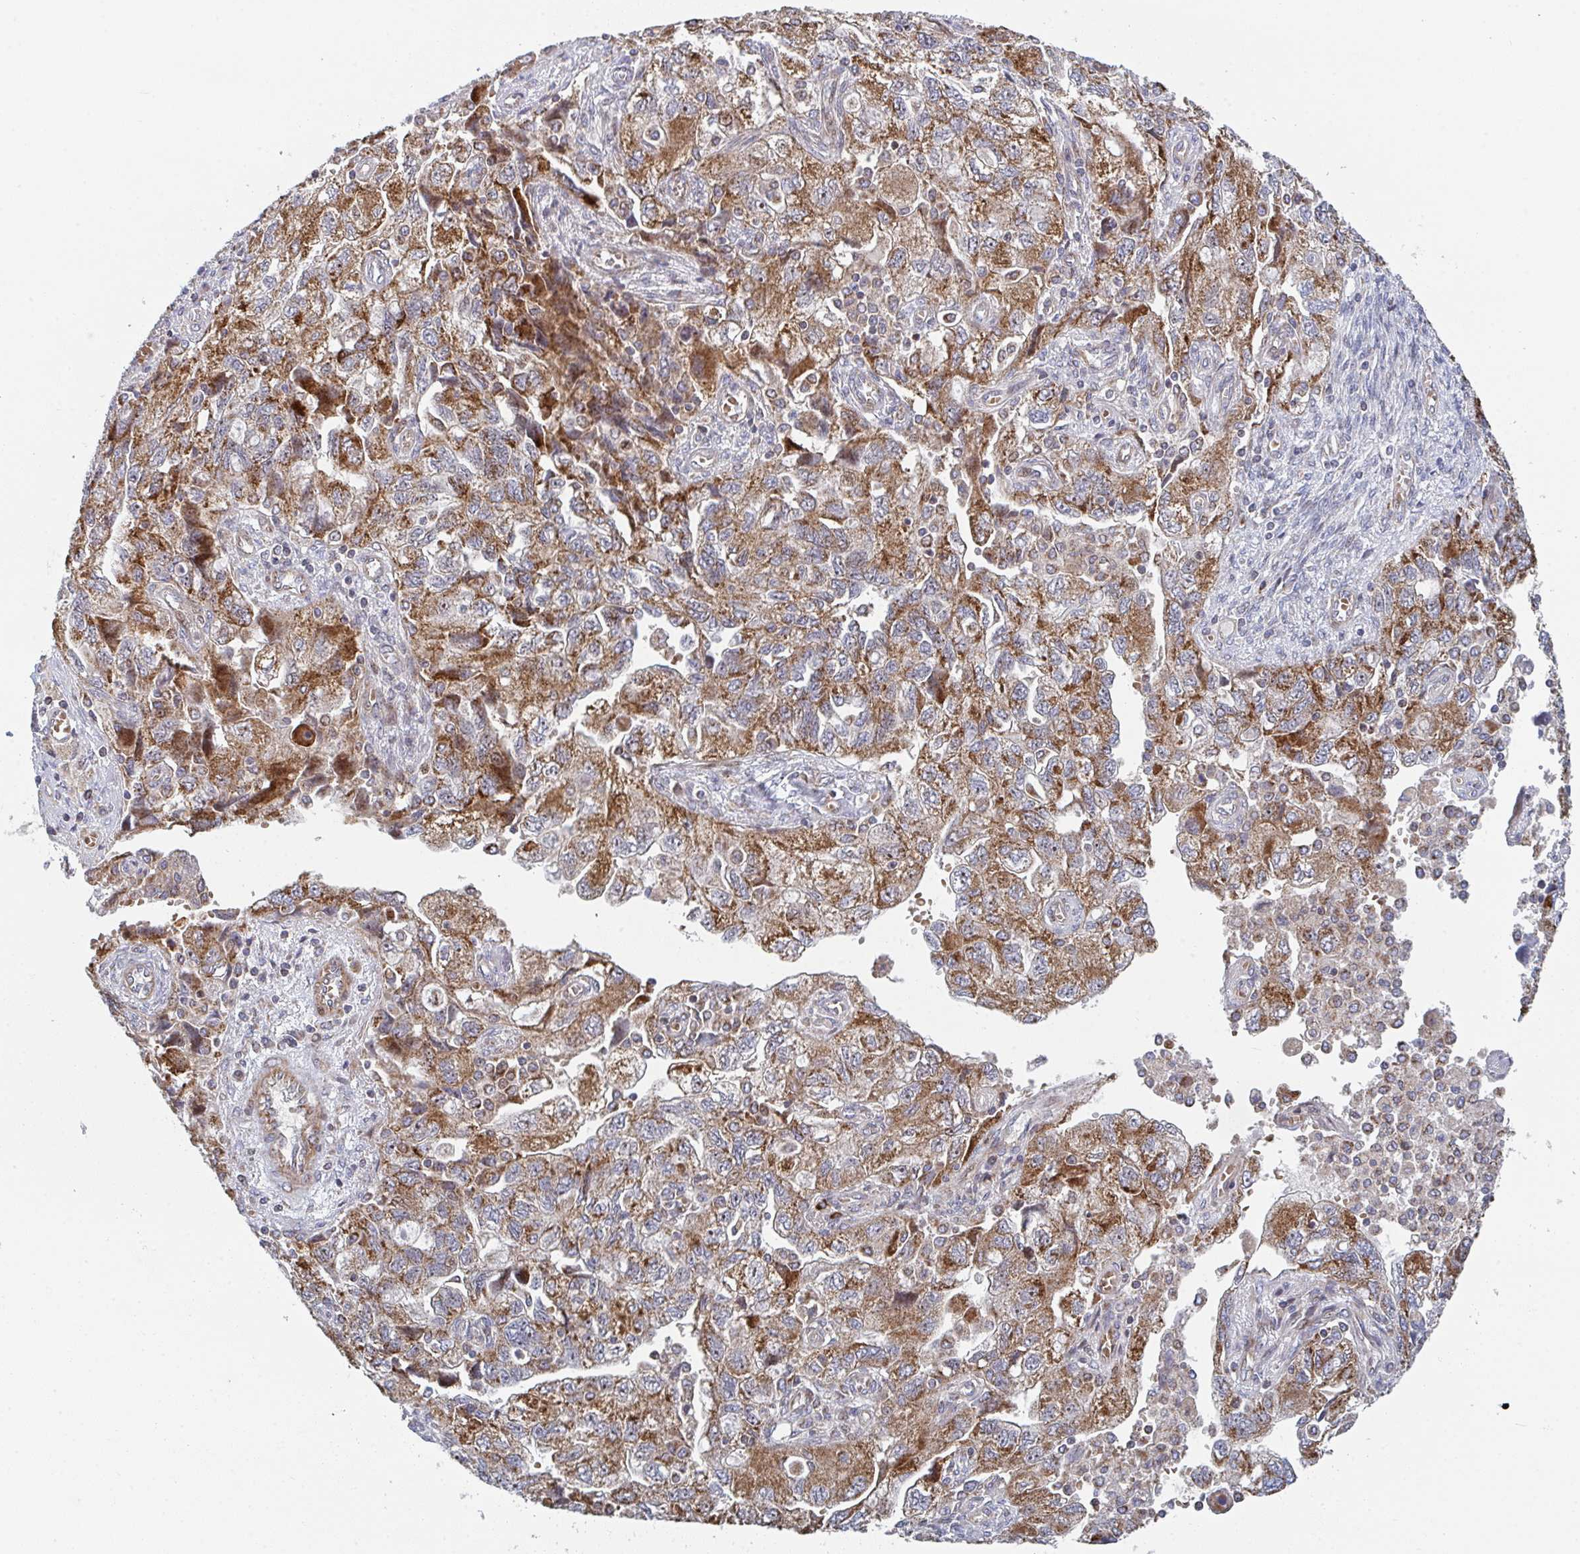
{"staining": {"intensity": "moderate", "quantity": ">75%", "location": "cytoplasmic/membranous"}, "tissue": "ovarian cancer", "cell_type": "Tumor cells", "image_type": "cancer", "snomed": [{"axis": "morphology", "description": "Carcinoma, NOS"}, {"axis": "morphology", "description": "Cystadenocarcinoma, serous, NOS"}, {"axis": "topography", "description": "Ovary"}], "caption": "Human ovarian cancer (serous cystadenocarcinoma) stained for a protein (brown) displays moderate cytoplasmic/membranous positive staining in approximately >75% of tumor cells.", "gene": "ZNF644", "patient": {"sex": "female", "age": 69}}